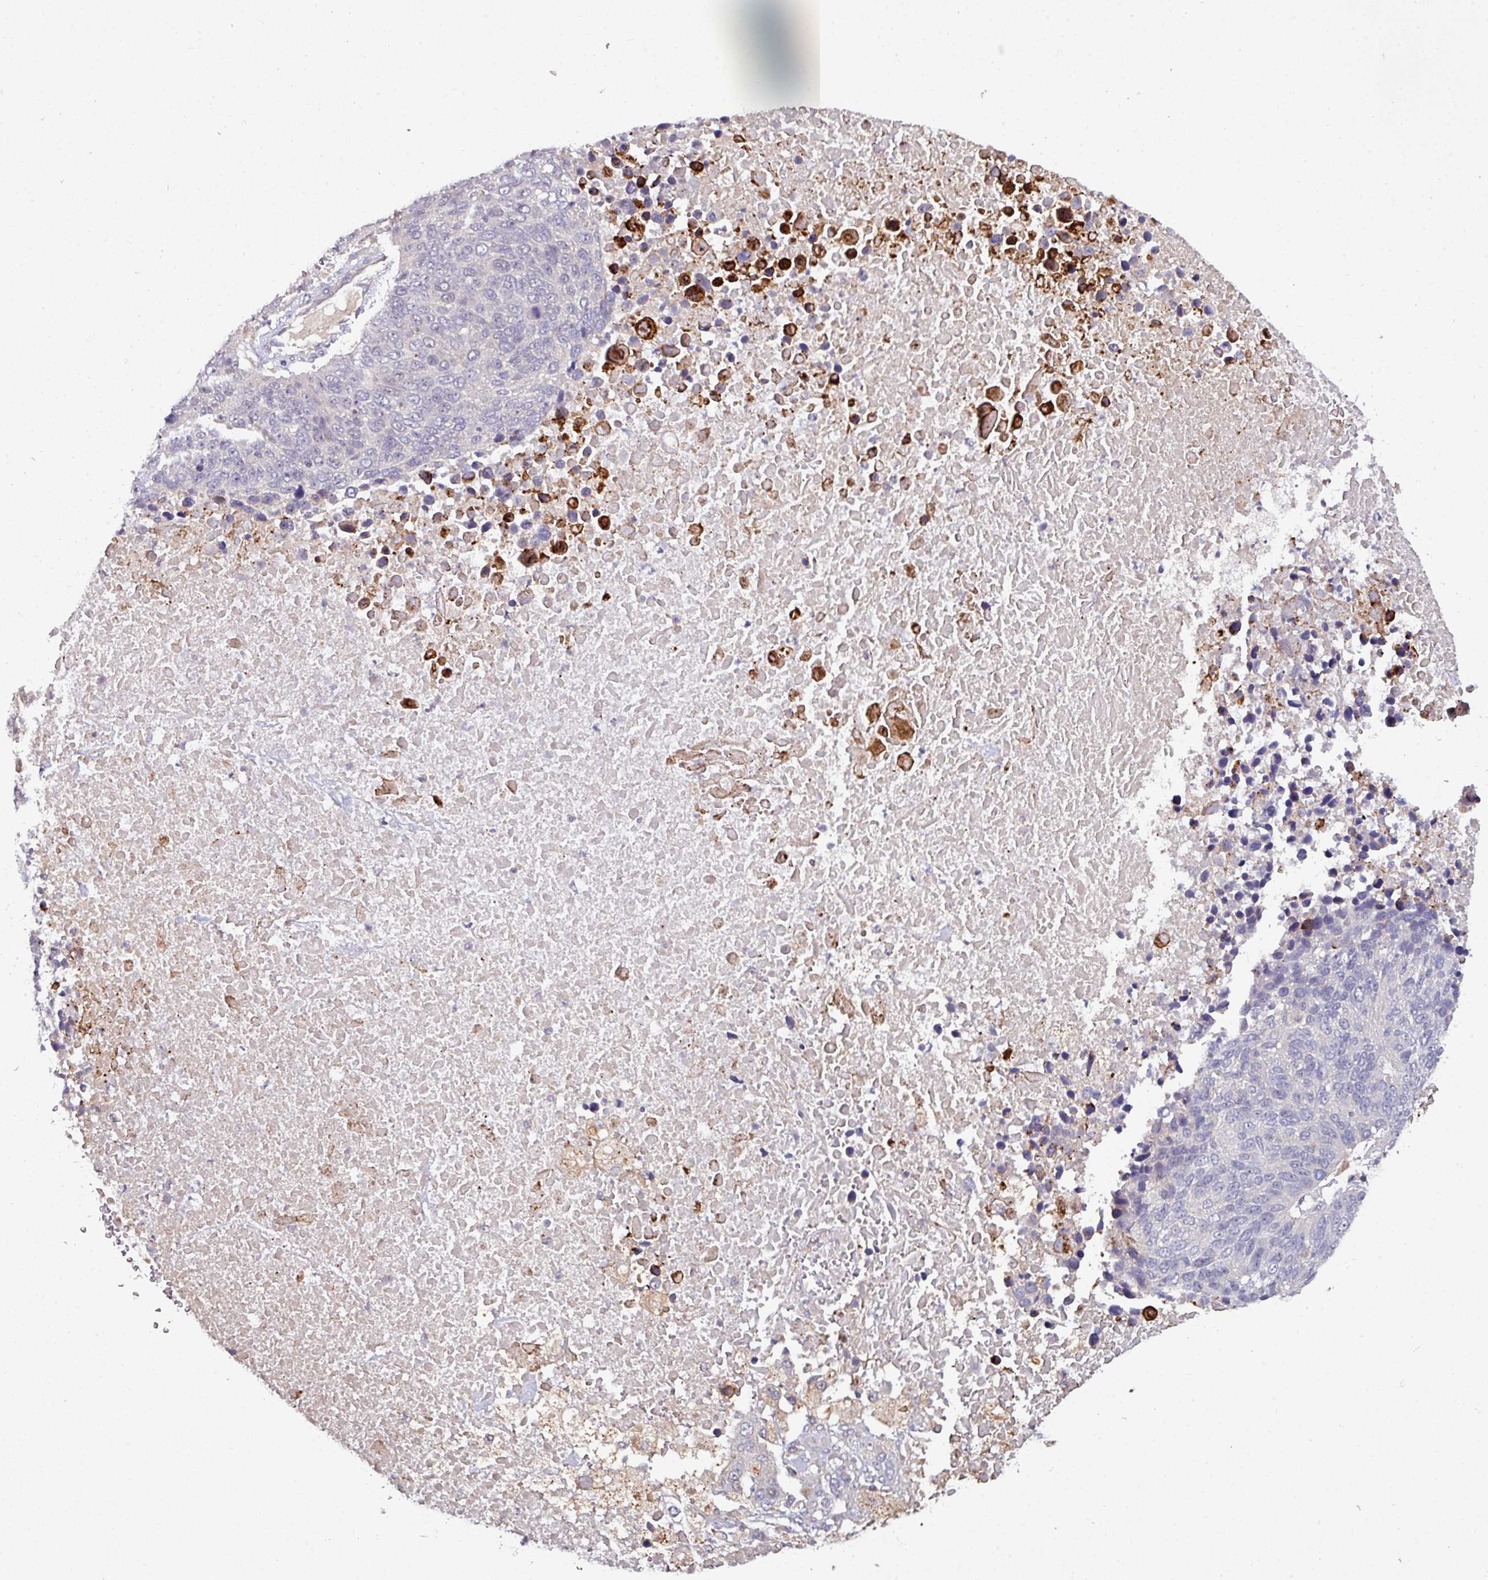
{"staining": {"intensity": "negative", "quantity": "none", "location": "none"}, "tissue": "lung cancer", "cell_type": "Tumor cells", "image_type": "cancer", "snomed": [{"axis": "morphology", "description": "Normal tissue, NOS"}, {"axis": "morphology", "description": "Squamous cell carcinoma, NOS"}, {"axis": "topography", "description": "Lymph node"}, {"axis": "topography", "description": "Lung"}], "caption": "Tumor cells are negative for brown protein staining in lung cancer (squamous cell carcinoma).", "gene": "AEBP2", "patient": {"sex": "male", "age": 66}}